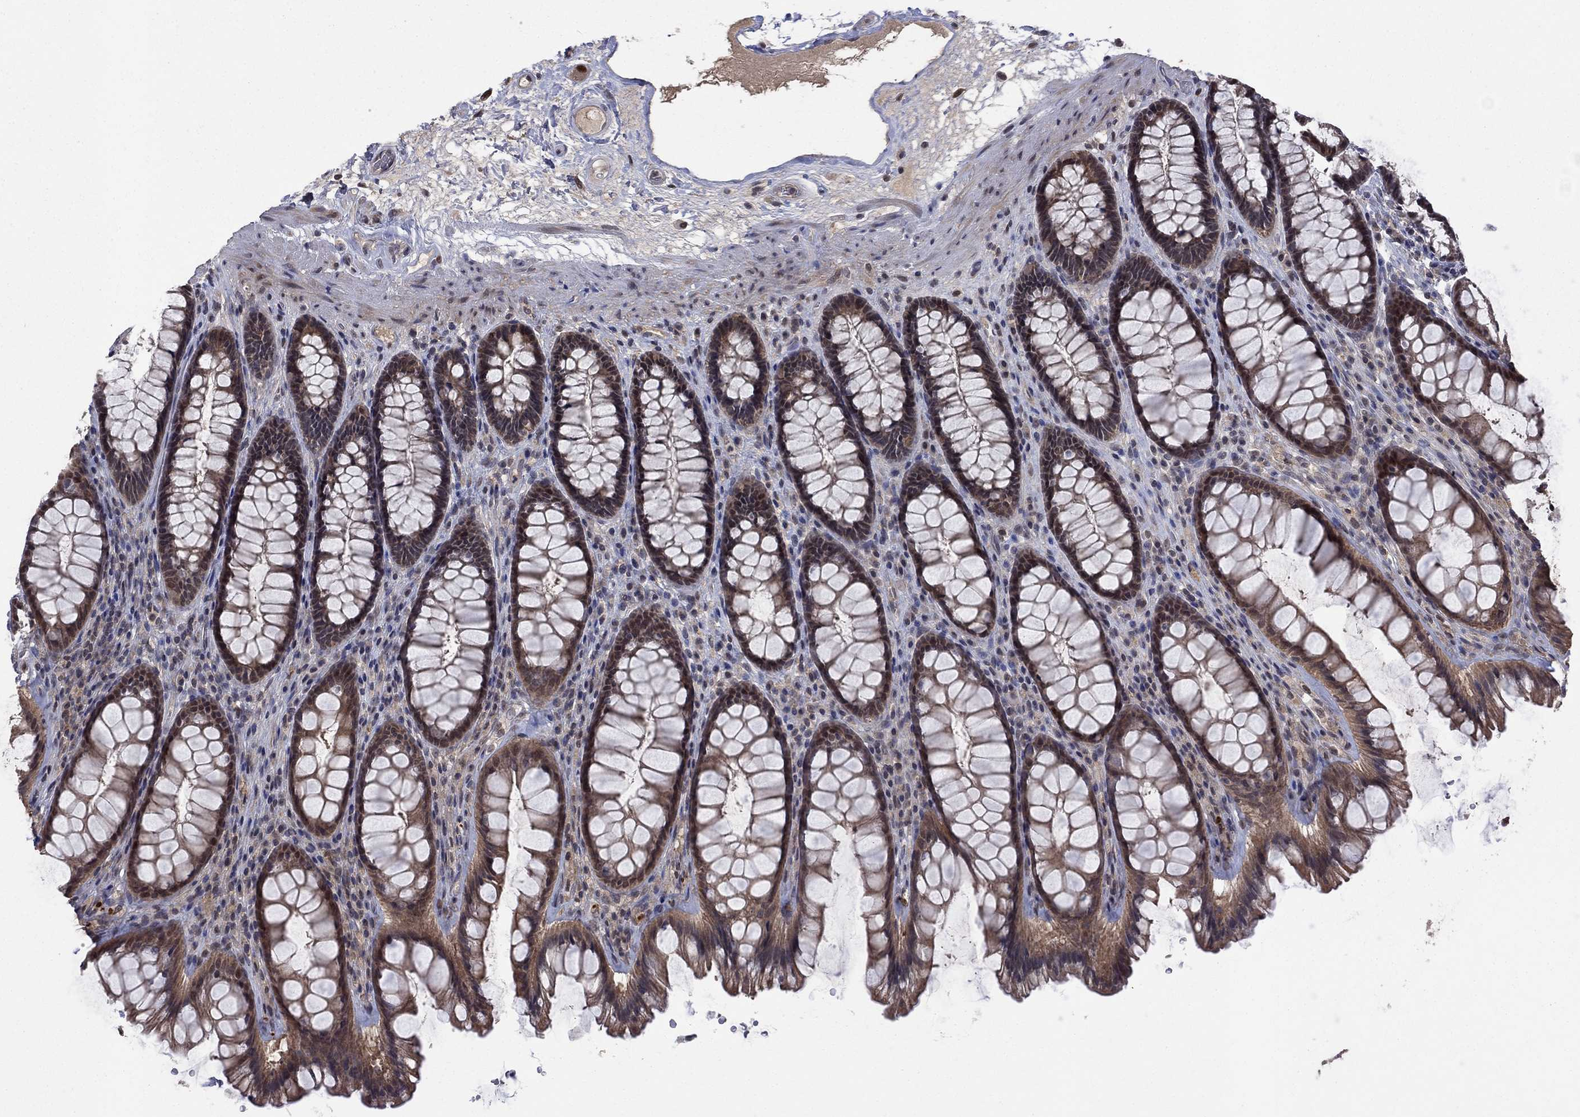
{"staining": {"intensity": "moderate", "quantity": ">75%", "location": "cytoplasmic/membranous"}, "tissue": "rectum", "cell_type": "Glandular cells", "image_type": "normal", "snomed": [{"axis": "morphology", "description": "Normal tissue, NOS"}, {"axis": "topography", "description": "Rectum"}], "caption": "Moderate cytoplasmic/membranous positivity for a protein is present in about >75% of glandular cells of unremarkable rectum using IHC.", "gene": "IAH1", "patient": {"sex": "male", "age": 72}}